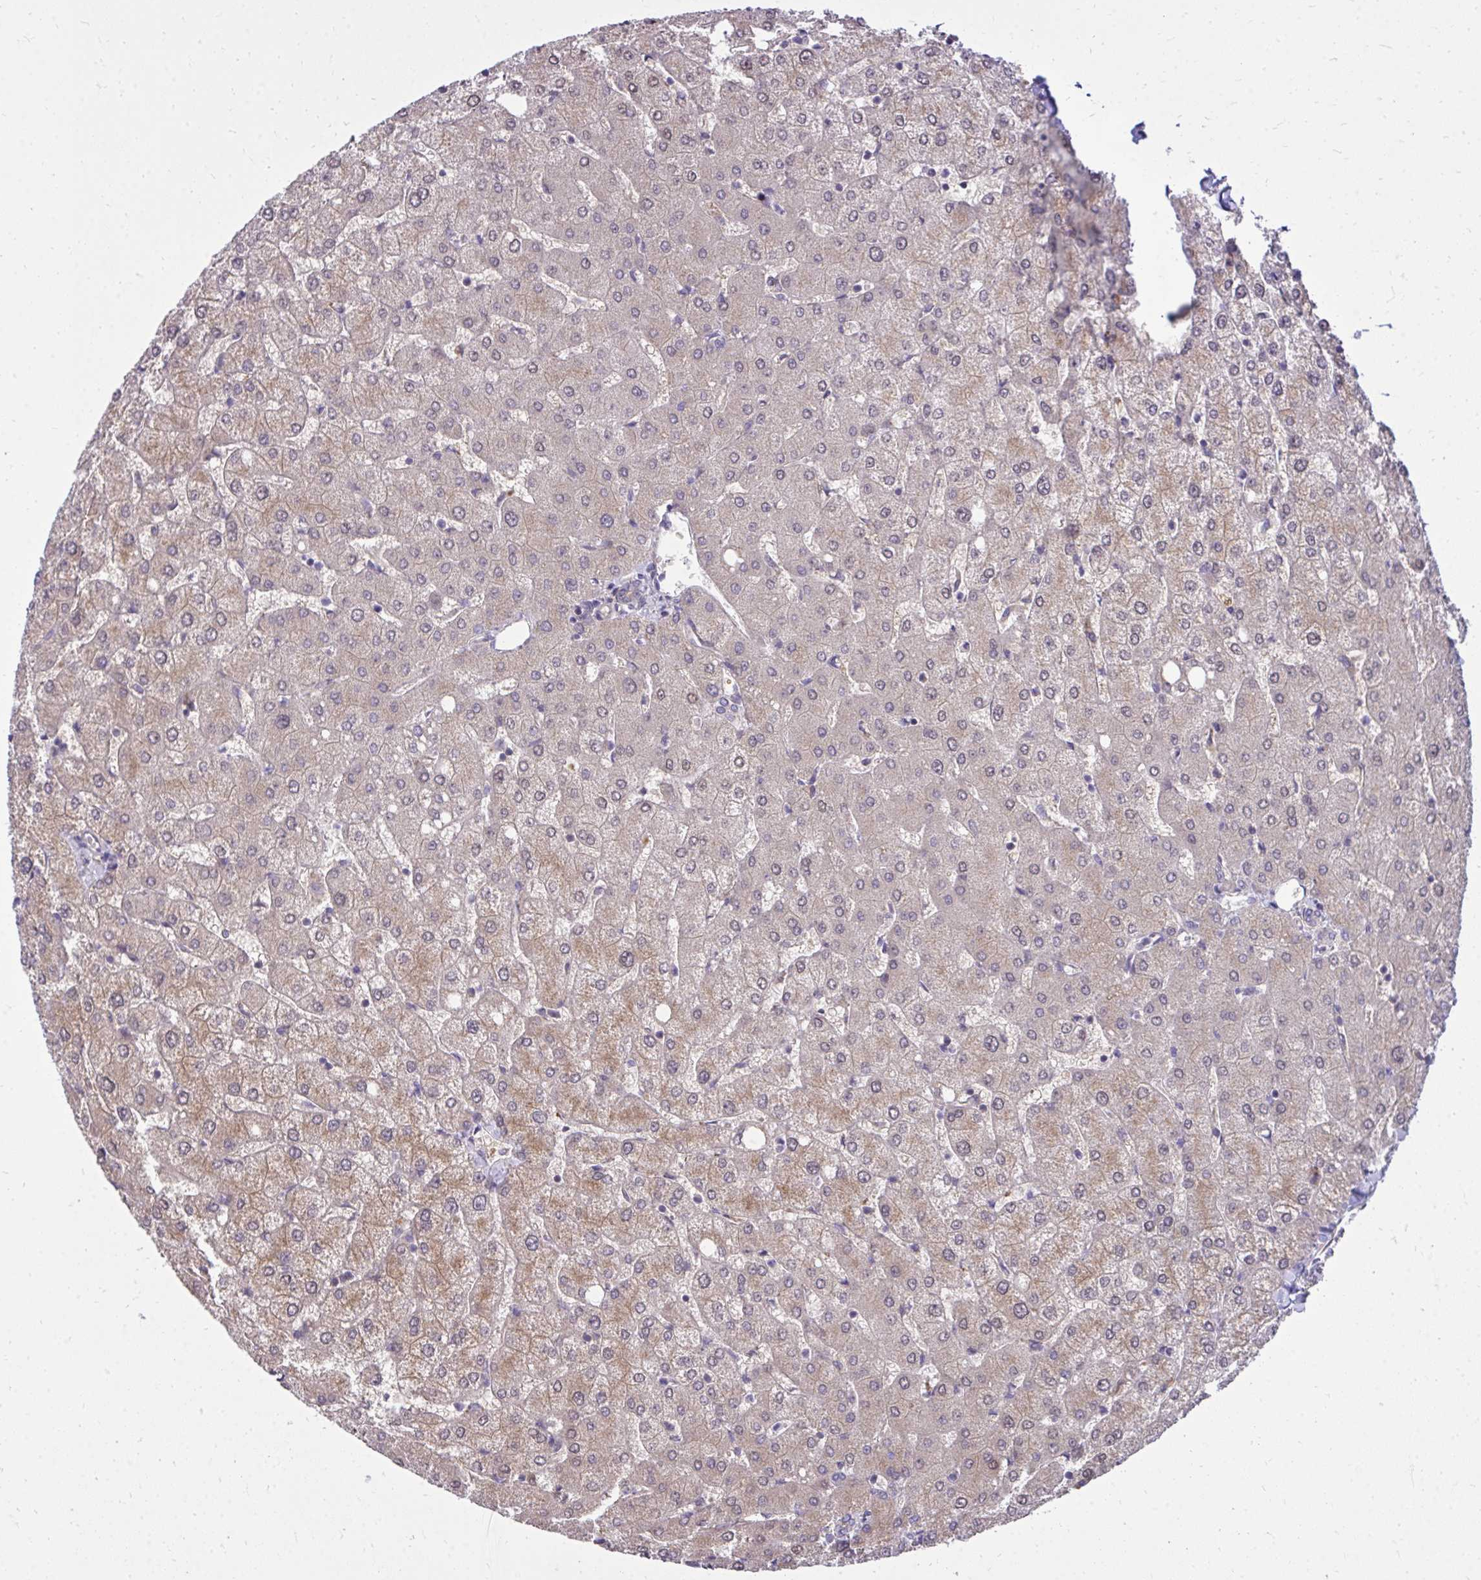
{"staining": {"intensity": "negative", "quantity": "none", "location": "none"}, "tissue": "liver", "cell_type": "Cholangiocytes", "image_type": "normal", "snomed": [{"axis": "morphology", "description": "Normal tissue, NOS"}, {"axis": "topography", "description": "Liver"}], "caption": "High power microscopy histopathology image of an immunohistochemistry micrograph of benign liver, revealing no significant expression in cholangiocytes.", "gene": "ZSCAN25", "patient": {"sex": "female", "age": 54}}